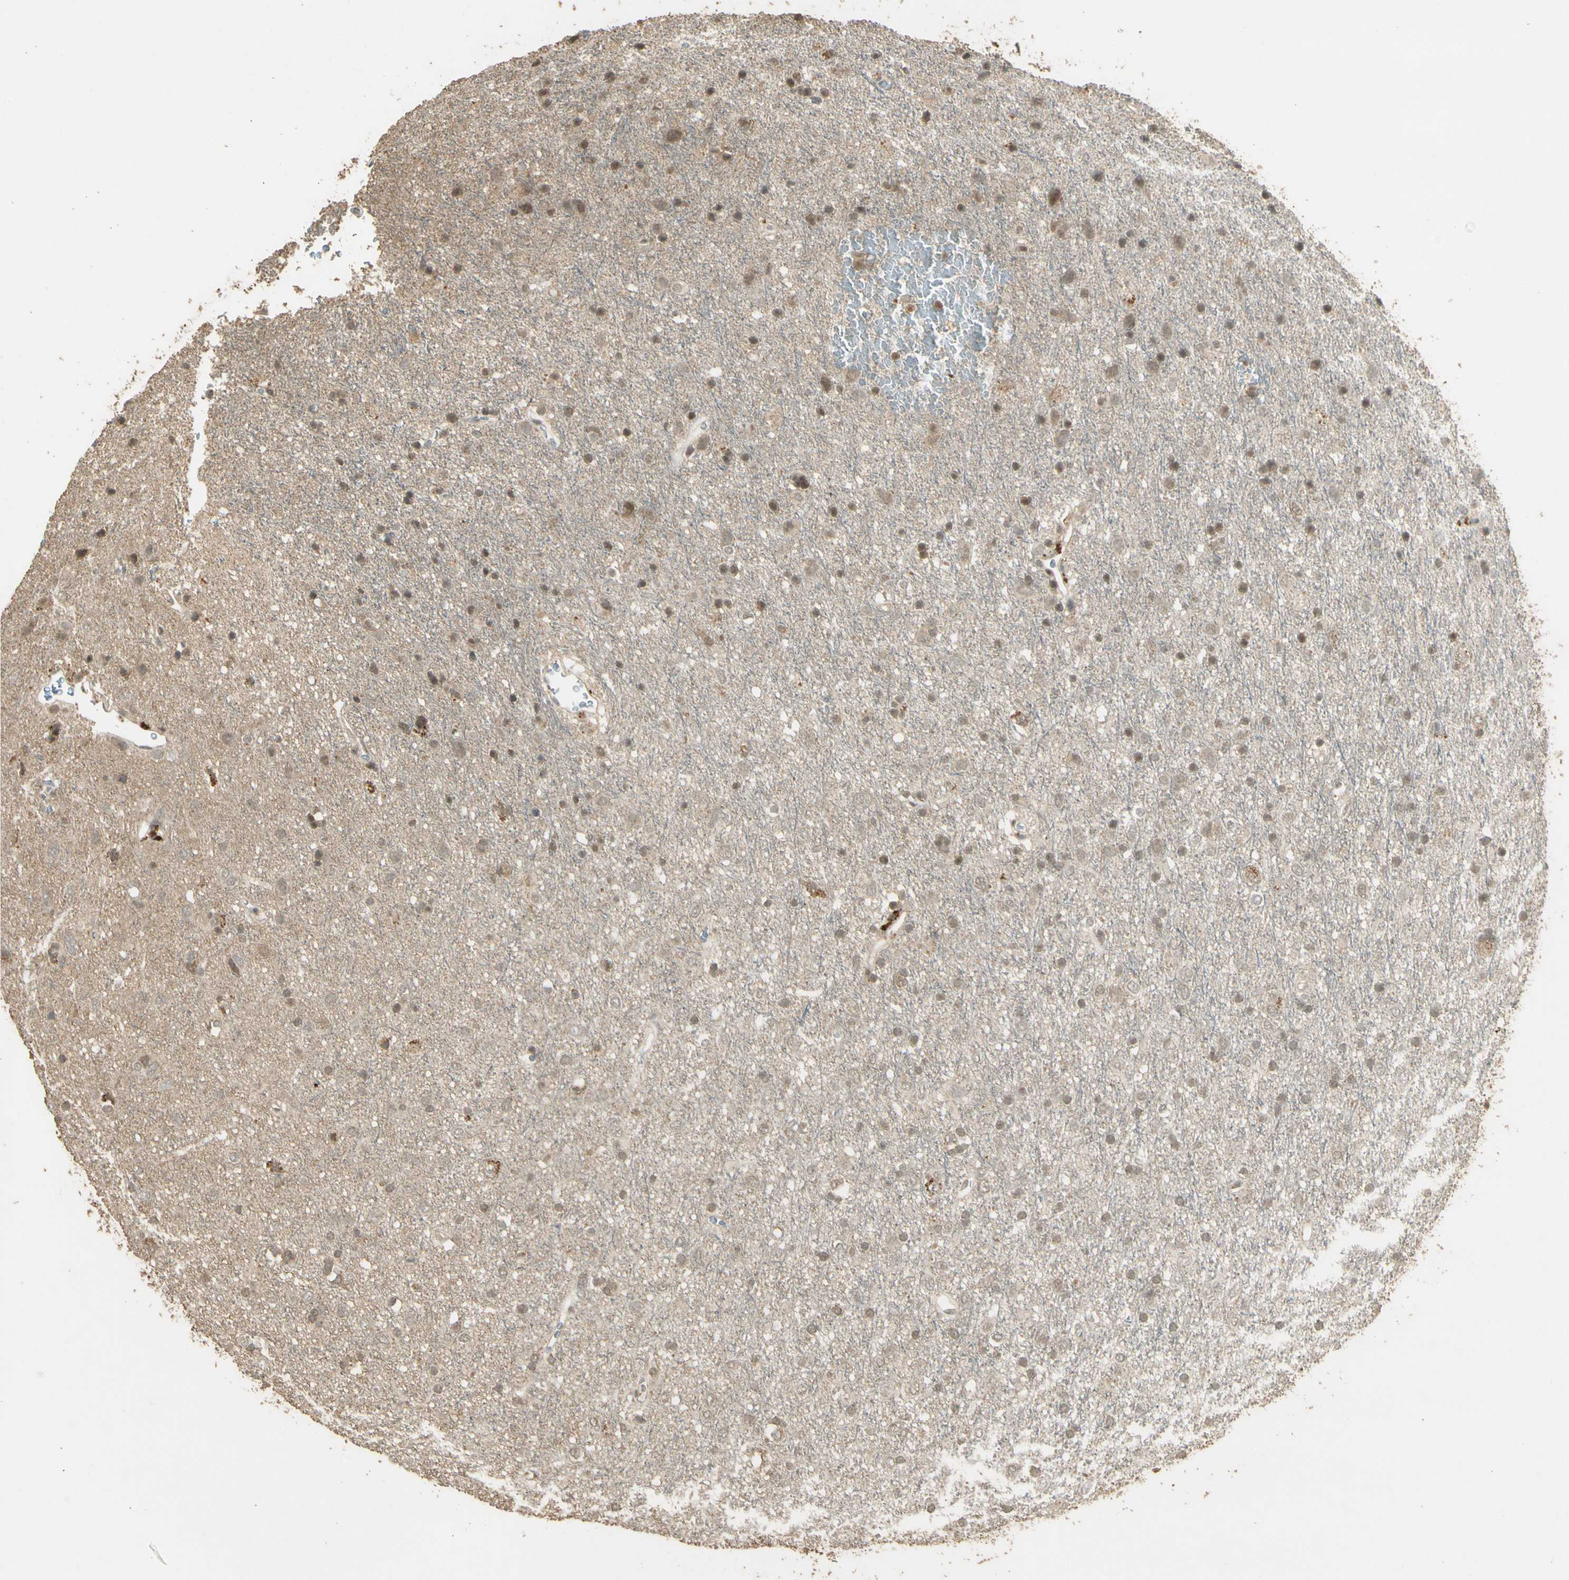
{"staining": {"intensity": "weak", "quantity": "25%-75%", "location": "nuclear"}, "tissue": "glioma", "cell_type": "Tumor cells", "image_type": "cancer", "snomed": [{"axis": "morphology", "description": "Glioma, malignant, Low grade"}, {"axis": "topography", "description": "Brain"}], "caption": "DAB (3,3'-diaminobenzidine) immunohistochemical staining of glioma shows weak nuclear protein positivity in about 25%-75% of tumor cells.", "gene": "GMEB2", "patient": {"sex": "male", "age": 77}}